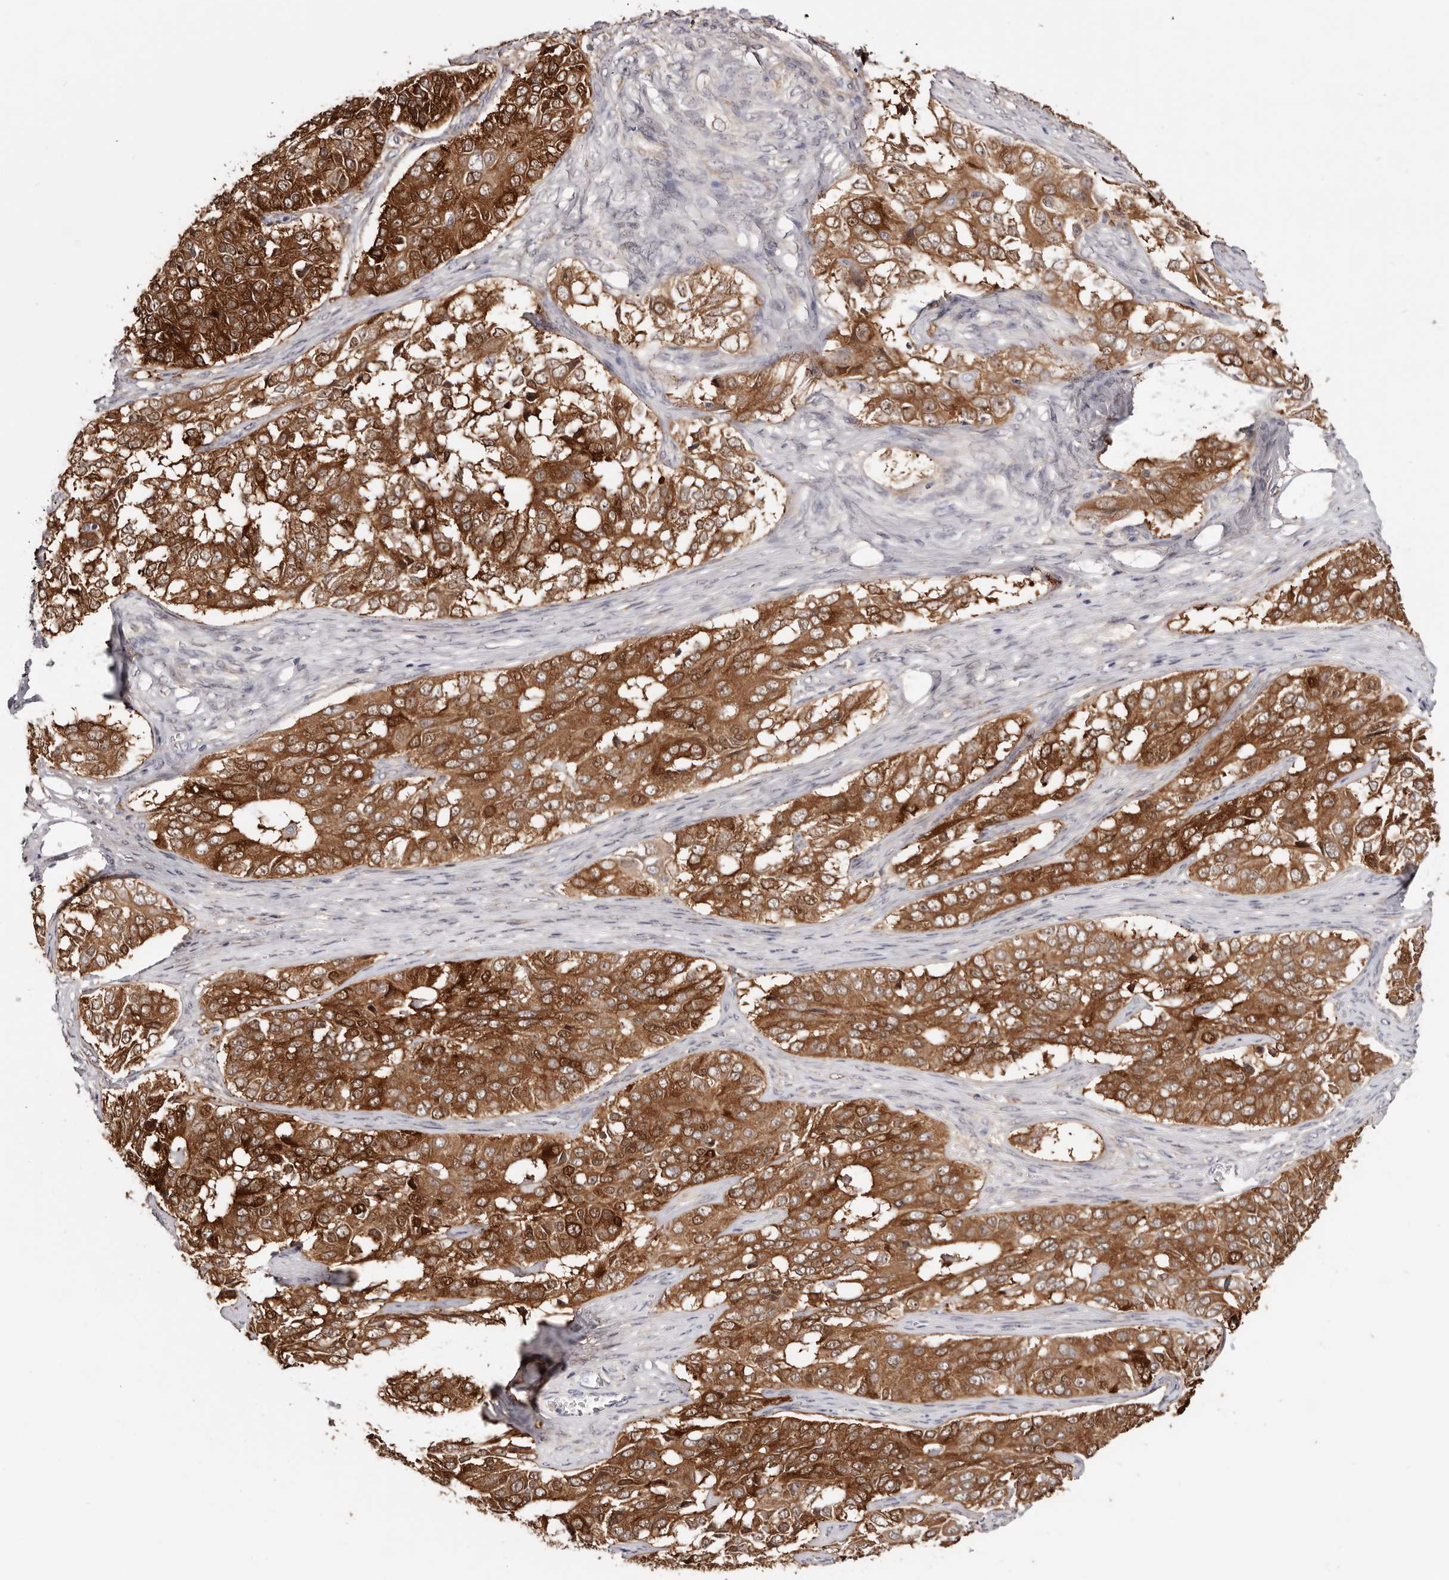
{"staining": {"intensity": "strong", "quantity": ">75%", "location": "cytoplasmic/membranous"}, "tissue": "ovarian cancer", "cell_type": "Tumor cells", "image_type": "cancer", "snomed": [{"axis": "morphology", "description": "Carcinoma, endometroid"}, {"axis": "topography", "description": "Ovary"}], "caption": "Immunohistochemistry image of ovarian cancer stained for a protein (brown), which shows high levels of strong cytoplasmic/membranous positivity in approximately >75% of tumor cells.", "gene": "GFOD1", "patient": {"sex": "female", "age": 51}}